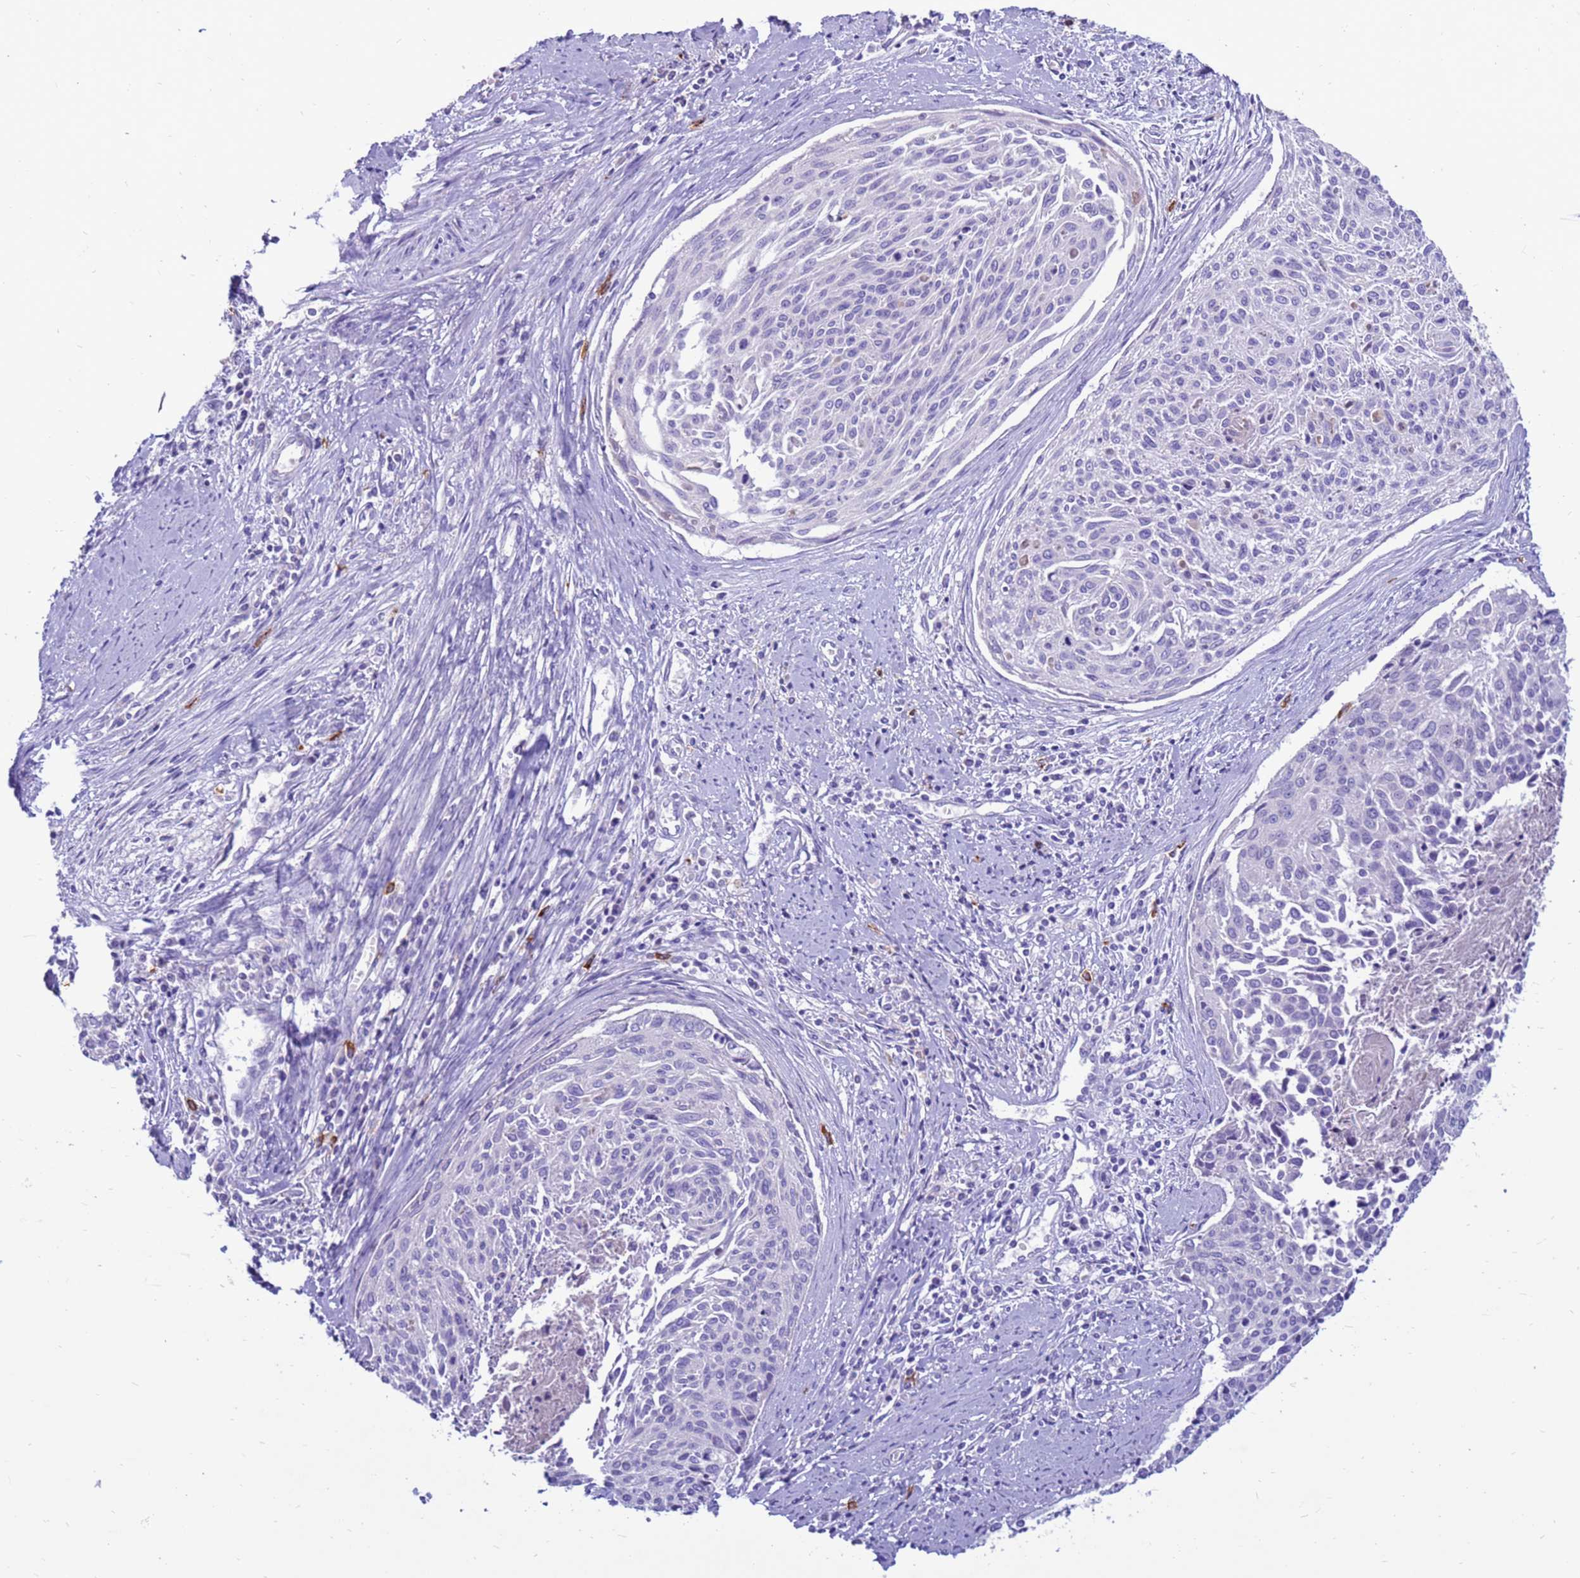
{"staining": {"intensity": "negative", "quantity": "none", "location": "none"}, "tissue": "cervical cancer", "cell_type": "Tumor cells", "image_type": "cancer", "snomed": [{"axis": "morphology", "description": "Squamous cell carcinoma, NOS"}, {"axis": "topography", "description": "Cervix"}], "caption": "Immunohistochemistry (IHC) of human cervical cancer (squamous cell carcinoma) reveals no positivity in tumor cells.", "gene": "PDE10A", "patient": {"sex": "female", "age": 55}}